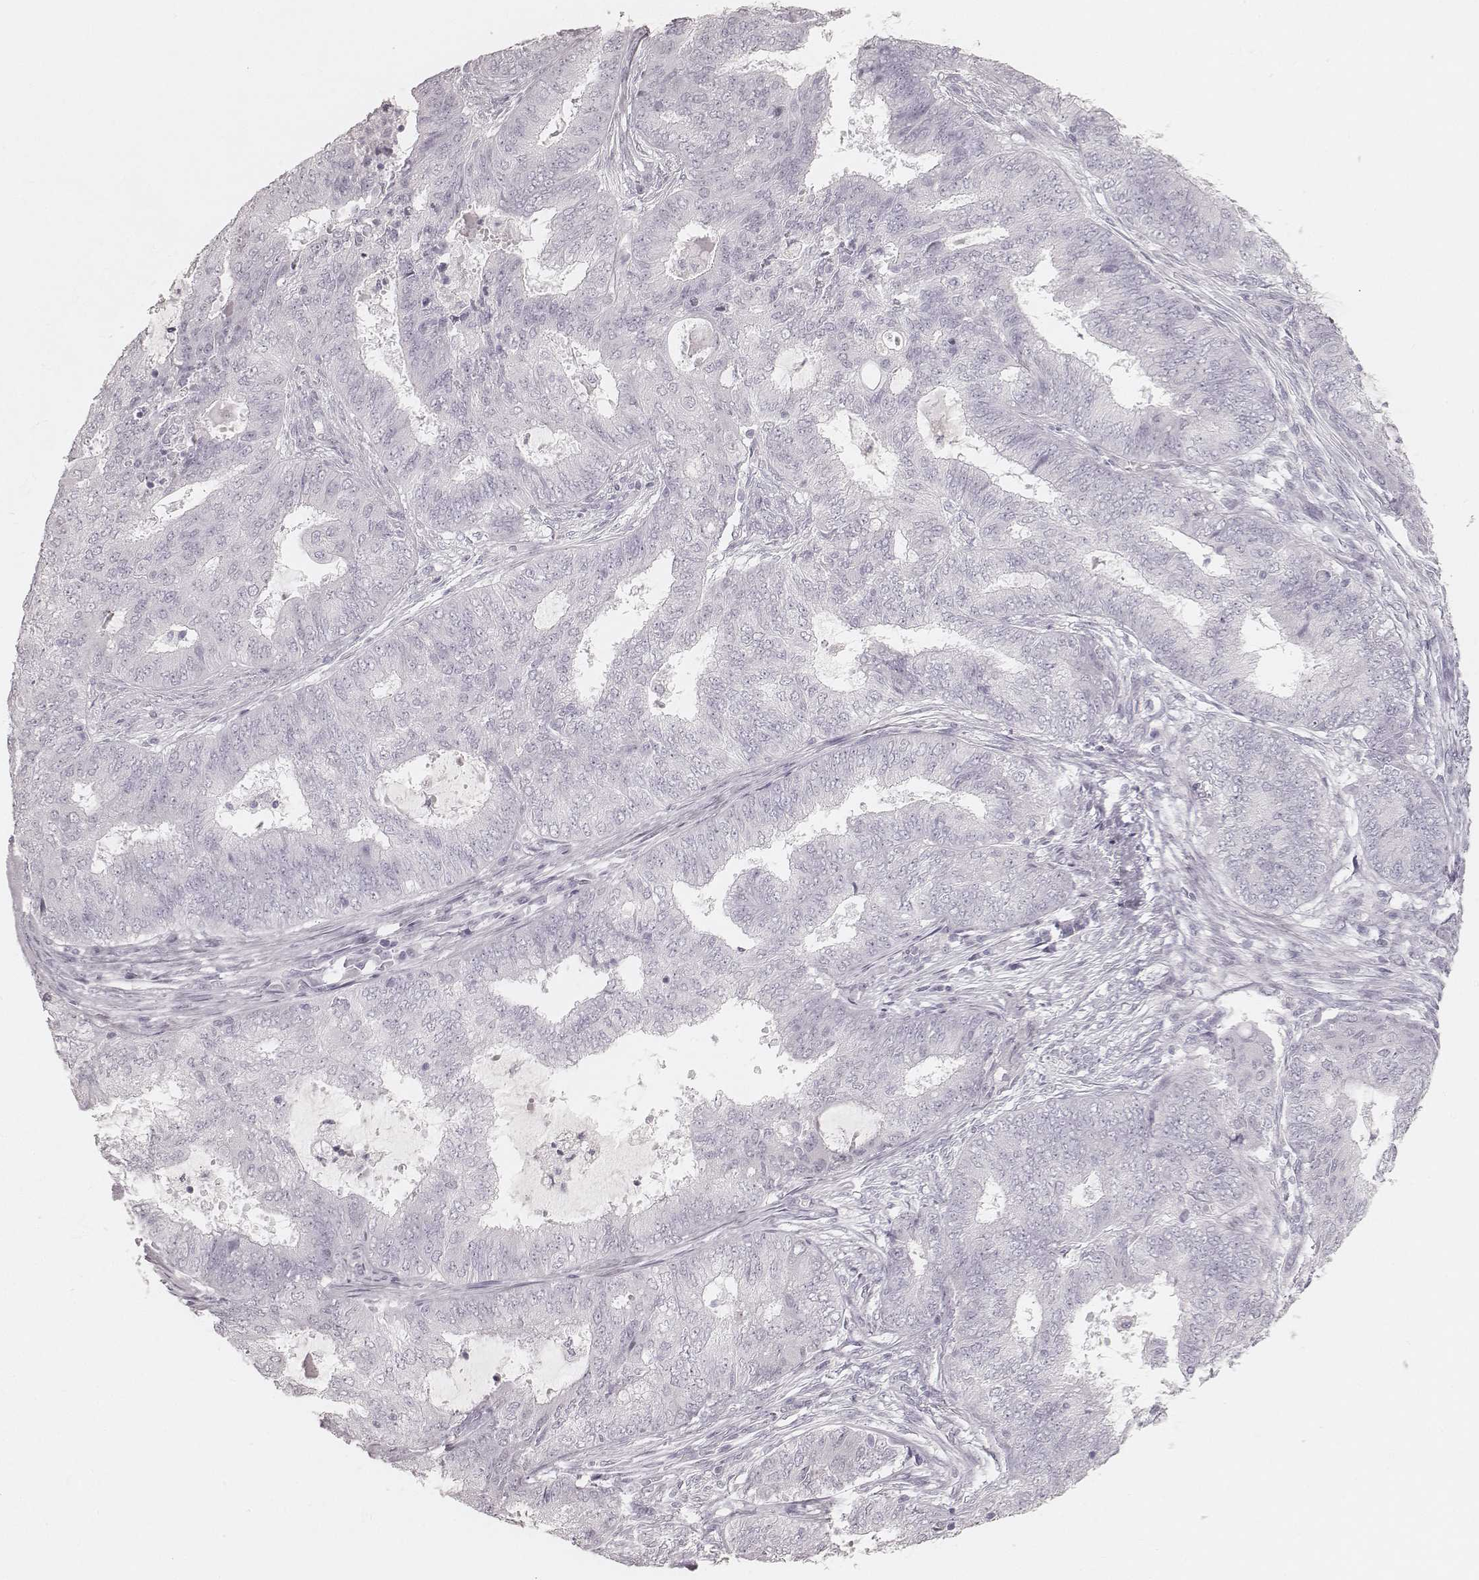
{"staining": {"intensity": "negative", "quantity": "none", "location": "none"}, "tissue": "endometrial cancer", "cell_type": "Tumor cells", "image_type": "cancer", "snomed": [{"axis": "morphology", "description": "Adenocarcinoma, NOS"}, {"axis": "topography", "description": "Endometrium"}], "caption": "A high-resolution micrograph shows immunohistochemistry staining of endometrial adenocarcinoma, which demonstrates no significant expression in tumor cells. Brightfield microscopy of IHC stained with DAB (brown) and hematoxylin (blue), captured at high magnification.", "gene": "KRT34", "patient": {"sex": "female", "age": 62}}